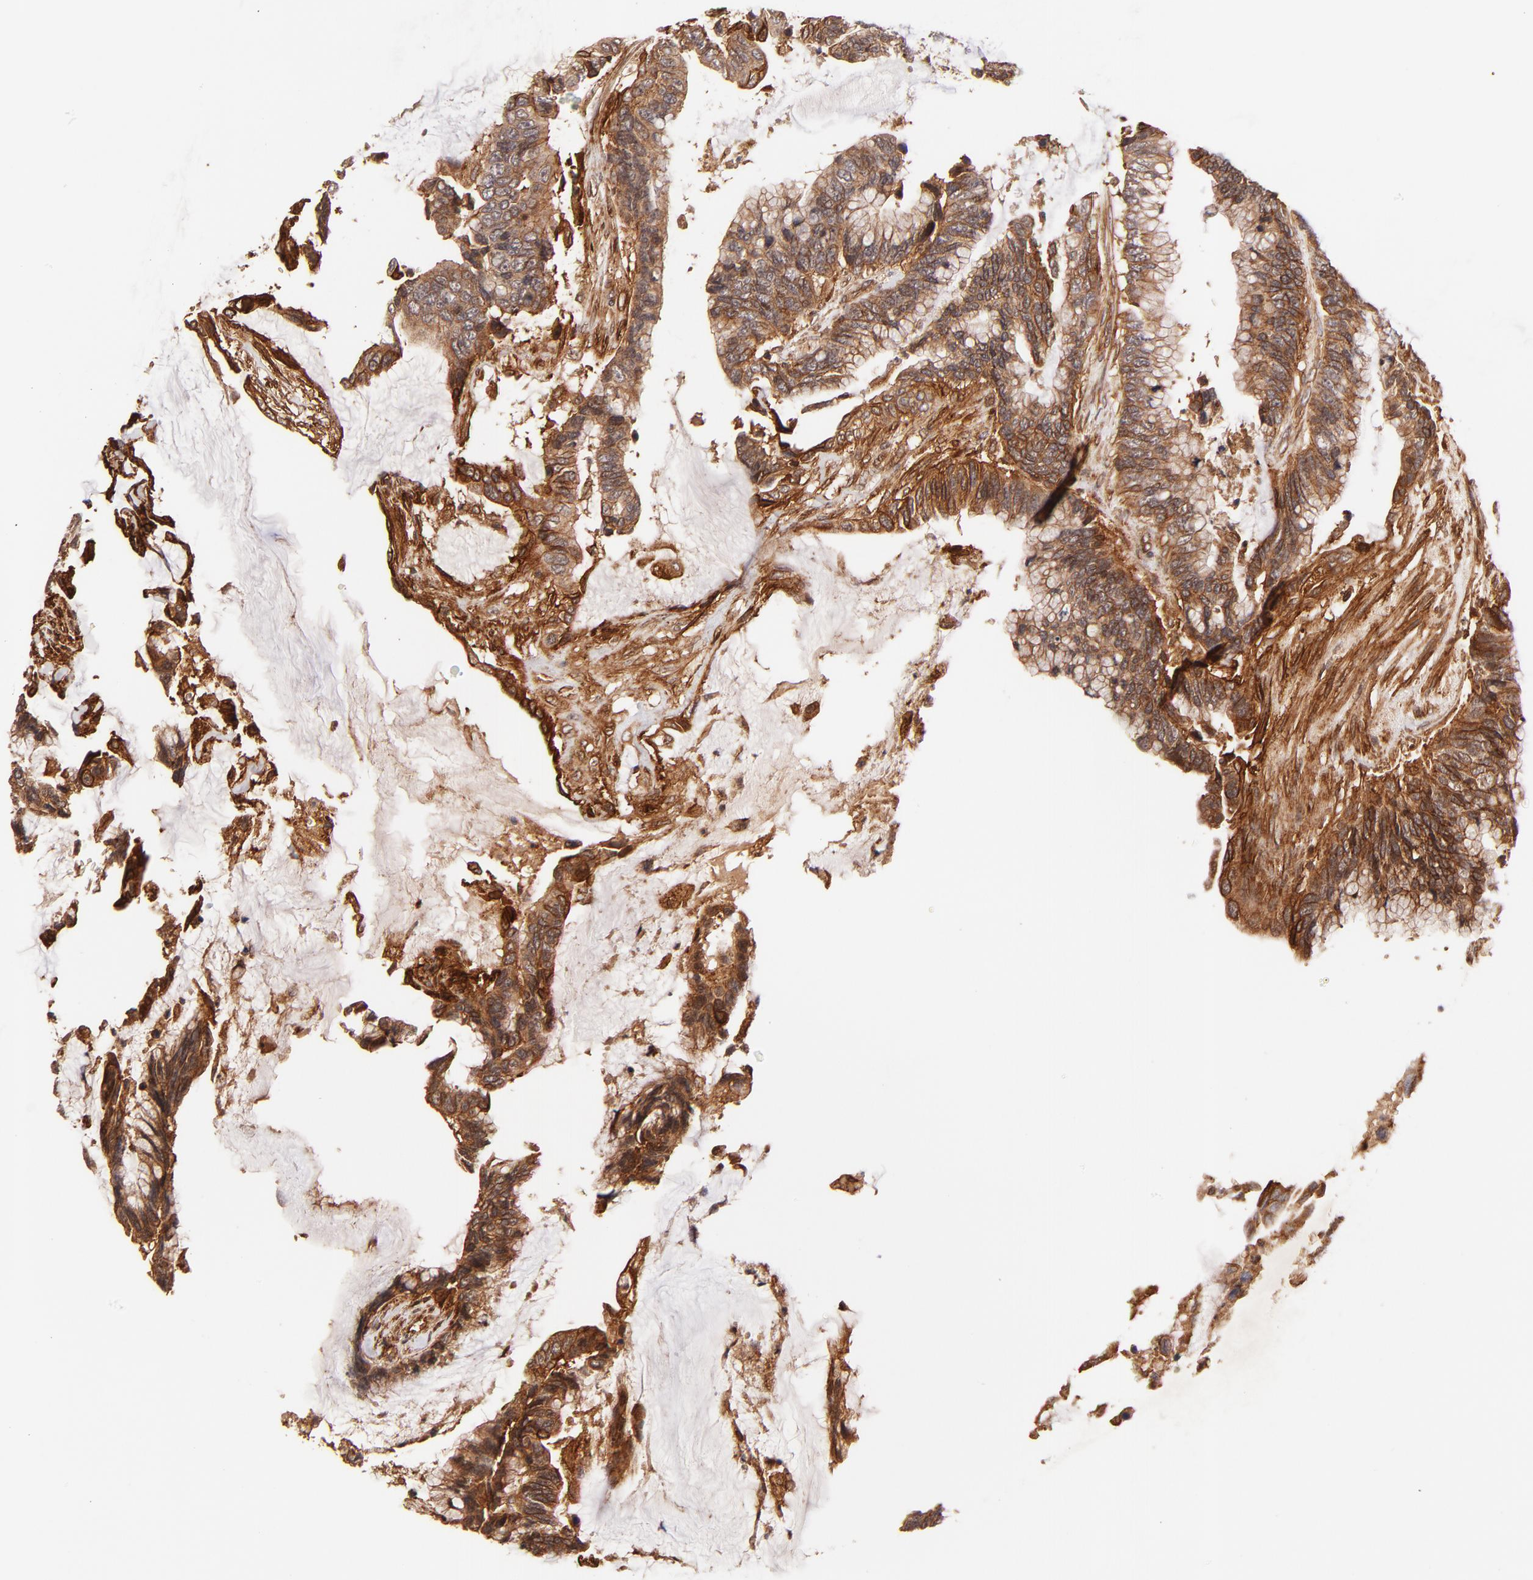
{"staining": {"intensity": "moderate", "quantity": ">75%", "location": "cytoplasmic/membranous"}, "tissue": "colorectal cancer", "cell_type": "Tumor cells", "image_type": "cancer", "snomed": [{"axis": "morphology", "description": "Adenocarcinoma, NOS"}, {"axis": "topography", "description": "Rectum"}], "caption": "Tumor cells reveal medium levels of moderate cytoplasmic/membranous staining in approximately >75% of cells in human colorectal cancer.", "gene": "ITGB1", "patient": {"sex": "female", "age": 59}}